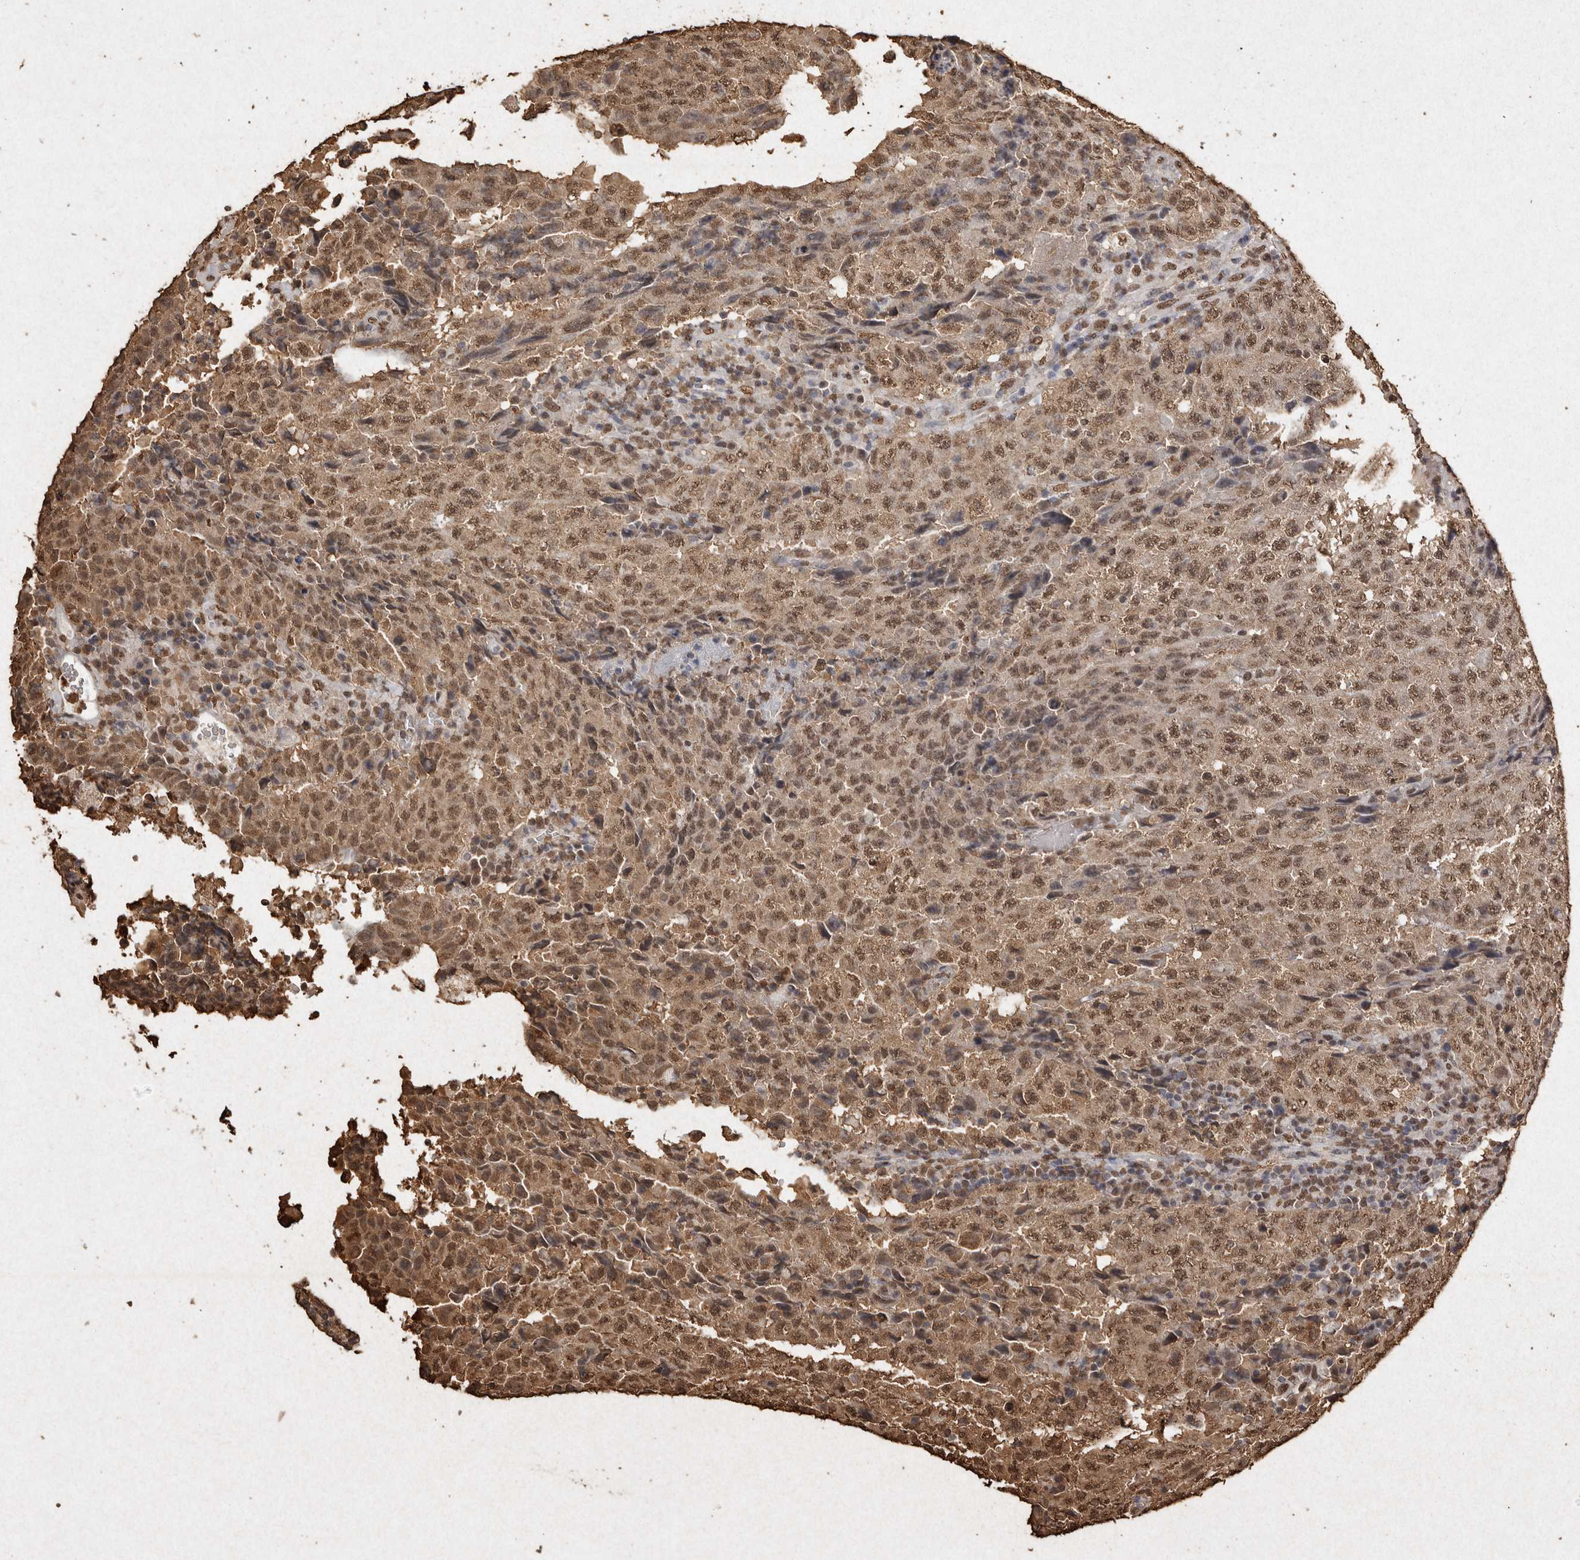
{"staining": {"intensity": "moderate", "quantity": ">75%", "location": "cytoplasmic/membranous,nuclear"}, "tissue": "testis cancer", "cell_type": "Tumor cells", "image_type": "cancer", "snomed": [{"axis": "morphology", "description": "Necrosis, NOS"}, {"axis": "morphology", "description": "Carcinoma, Embryonal, NOS"}, {"axis": "topography", "description": "Testis"}], "caption": "Testis cancer stained for a protein (brown) exhibits moderate cytoplasmic/membranous and nuclear positive expression in approximately >75% of tumor cells.", "gene": "FSTL3", "patient": {"sex": "male", "age": 19}}